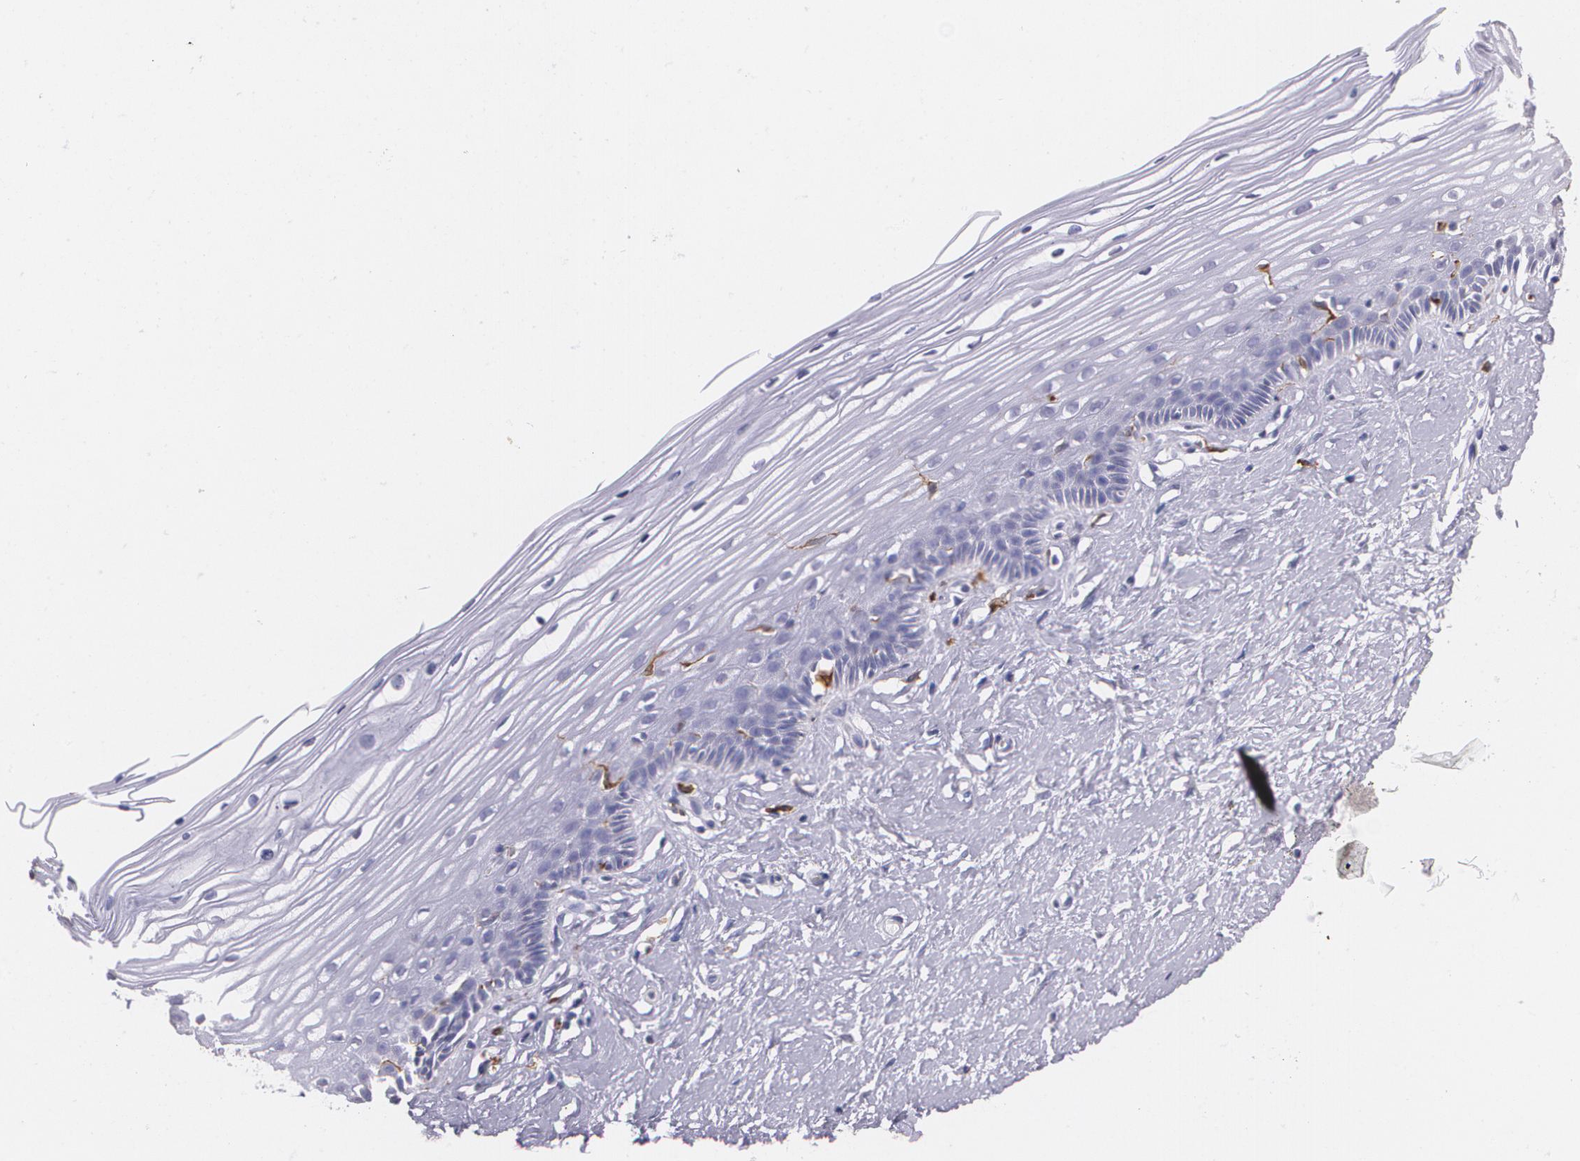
{"staining": {"intensity": "moderate", "quantity": "<25%", "location": "cytoplasmic/membranous"}, "tissue": "cervix", "cell_type": "Glandular cells", "image_type": "normal", "snomed": [{"axis": "morphology", "description": "Normal tissue, NOS"}, {"axis": "topography", "description": "Cervix"}], "caption": "Immunohistochemistry photomicrograph of unremarkable cervix: cervix stained using IHC shows low levels of moderate protein expression localized specifically in the cytoplasmic/membranous of glandular cells, appearing as a cytoplasmic/membranous brown color.", "gene": "RTN1", "patient": {"sex": "female", "age": 40}}